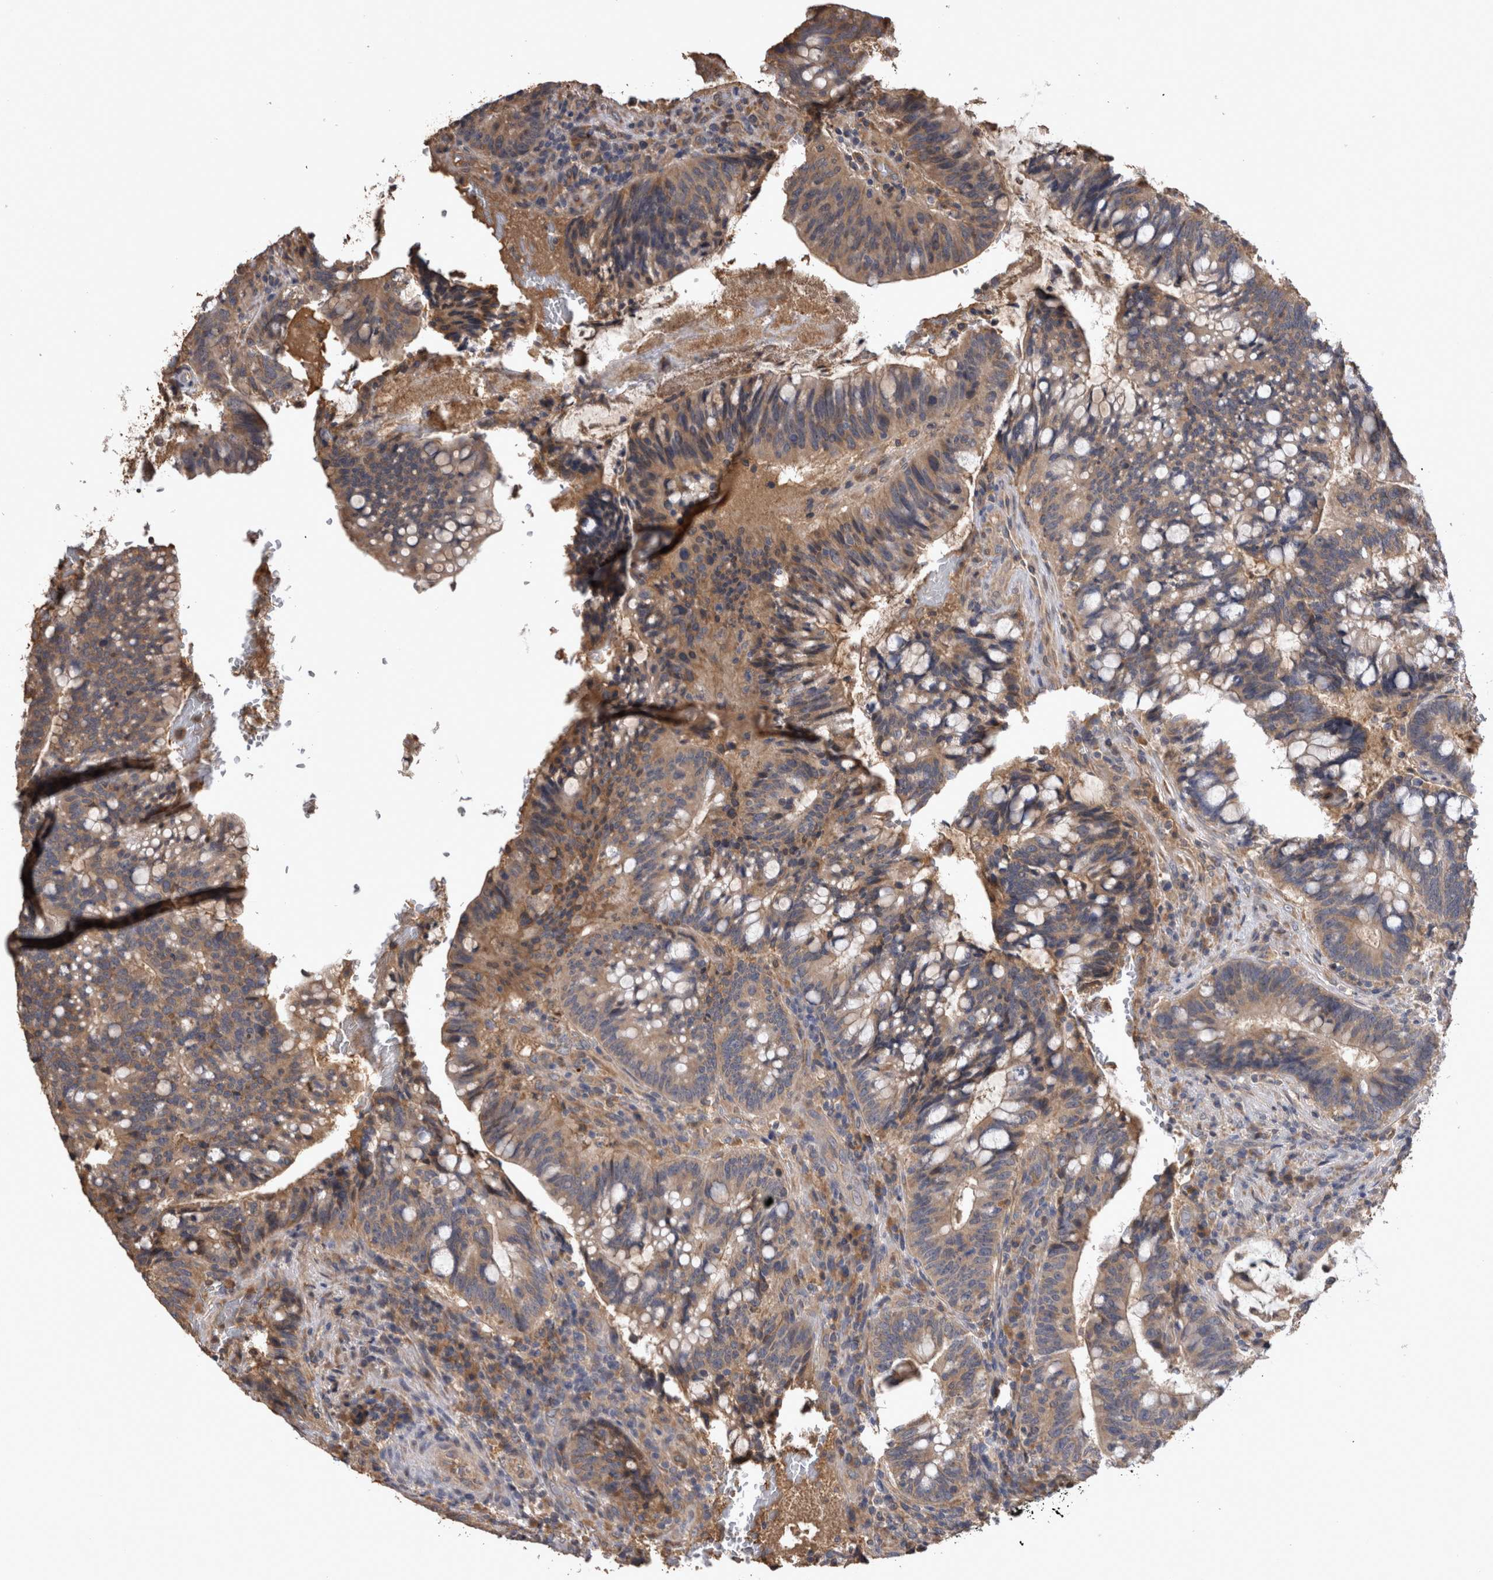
{"staining": {"intensity": "weak", "quantity": ">75%", "location": "cytoplasmic/membranous"}, "tissue": "colorectal cancer", "cell_type": "Tumor cells", "image_type": "cancer", "snomed": [{"axis": "morphology", "description": "Adenocarcinoma, NOS"}, {"axis": "topography", "description": "Colon"}], "caption": "Colorectal cancer stained with a brown dye displays weak cytoplasmic/membranous positive expression in about >75% of tumor cells.", "gene": "TMED7", "patient": {"sex": "female", "age": 66}}